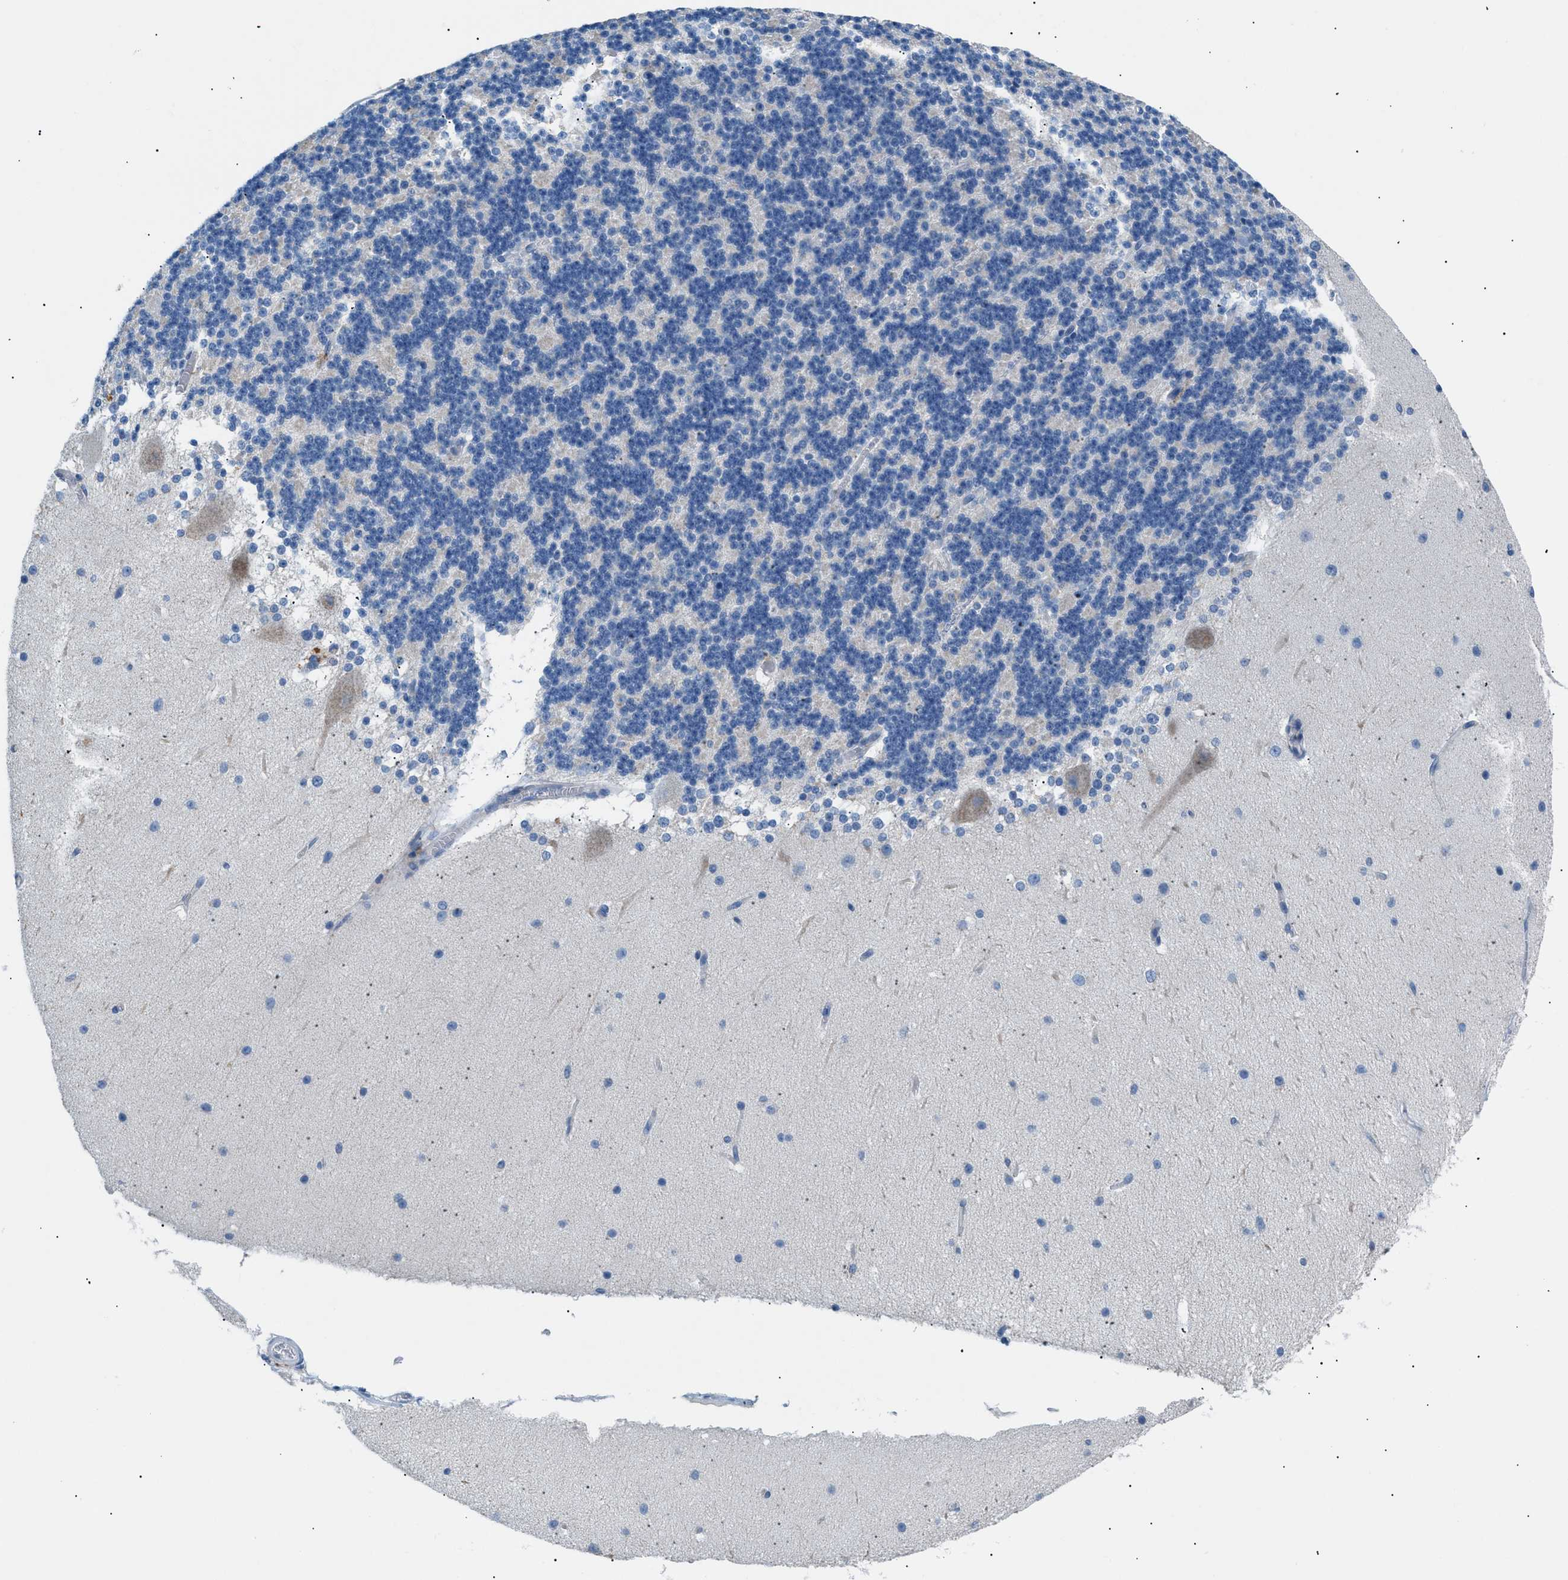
{"staining": {"intensity": "negative", "quantity": "none", "location": "none"}, "tissue": "cerebellum", "cell_type": "Cells in granular layer", "image_type": "normal", "snomed": [{"axis": "morphology", "description": "Normal tissue, NOS"}, {"axis": "topography", "description": "Cerebellum"}], "caption": "Cells in granular layer show no significant protein expression in benign cerebellum. (Immunohistochemistry, brightfield microscopy, high magnification).", "gene": "ILDR1", "patient": {"sex": "female", "age": 19}}